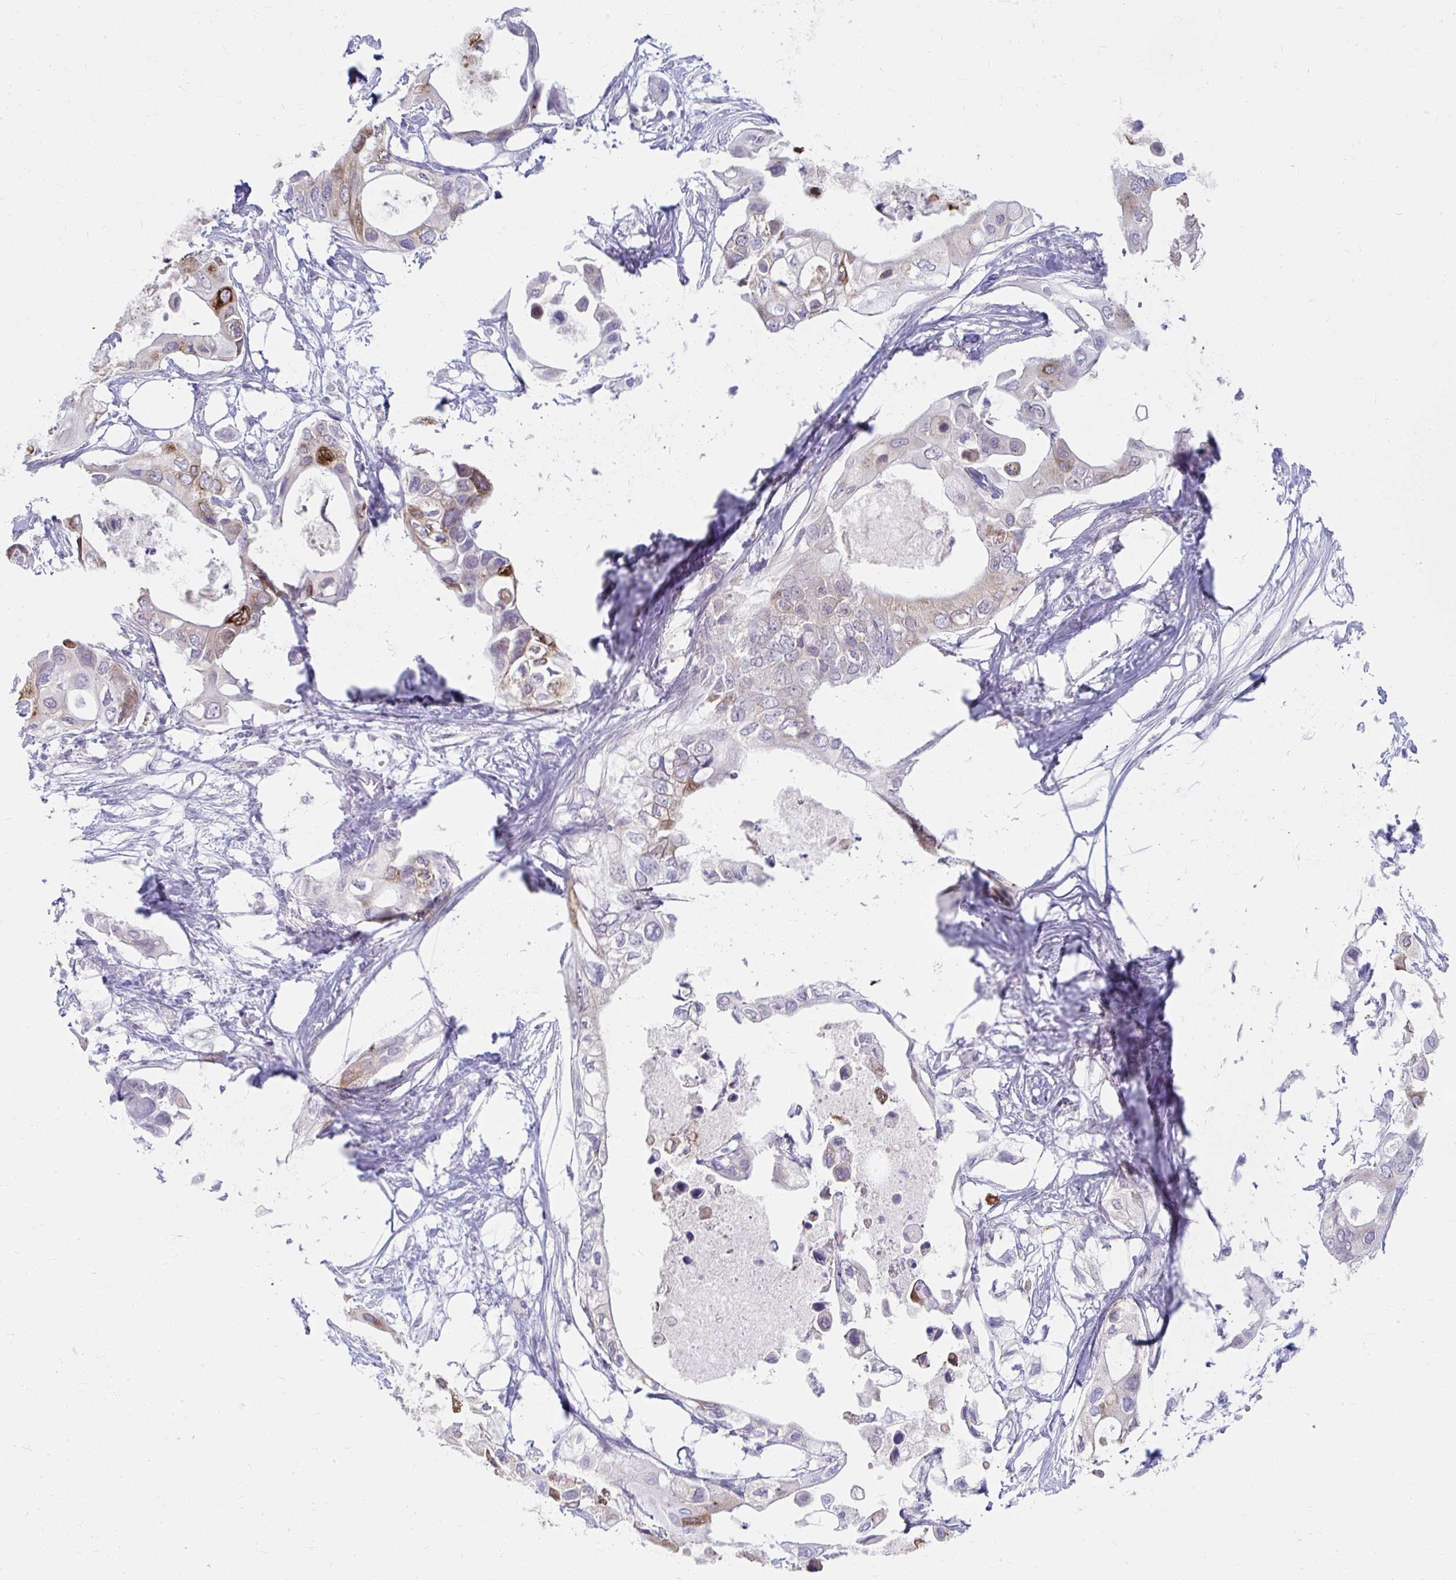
{"staining": {"intensity": "strong", "quantity": "<25%", "location": "cytoplasmic/membranous"}, "tissue": "pancreatic cancer", "cell_type": "Tumor cells", "image_type": "cancer", "snomed": [{"axis": "morphology", "description": "Adenocarcinoma, NOS"}, {"axis": "topography", "description": "Pancreas"}], "caption": "Immunohistochemical staining of human pancreatic cancer shows medium levels of strong cytoplasmic/membranous protein staining in approximately <25% of tumor cells.", "gene": "UGT3A2", "patient": {"sex": "female", "age": 63}}